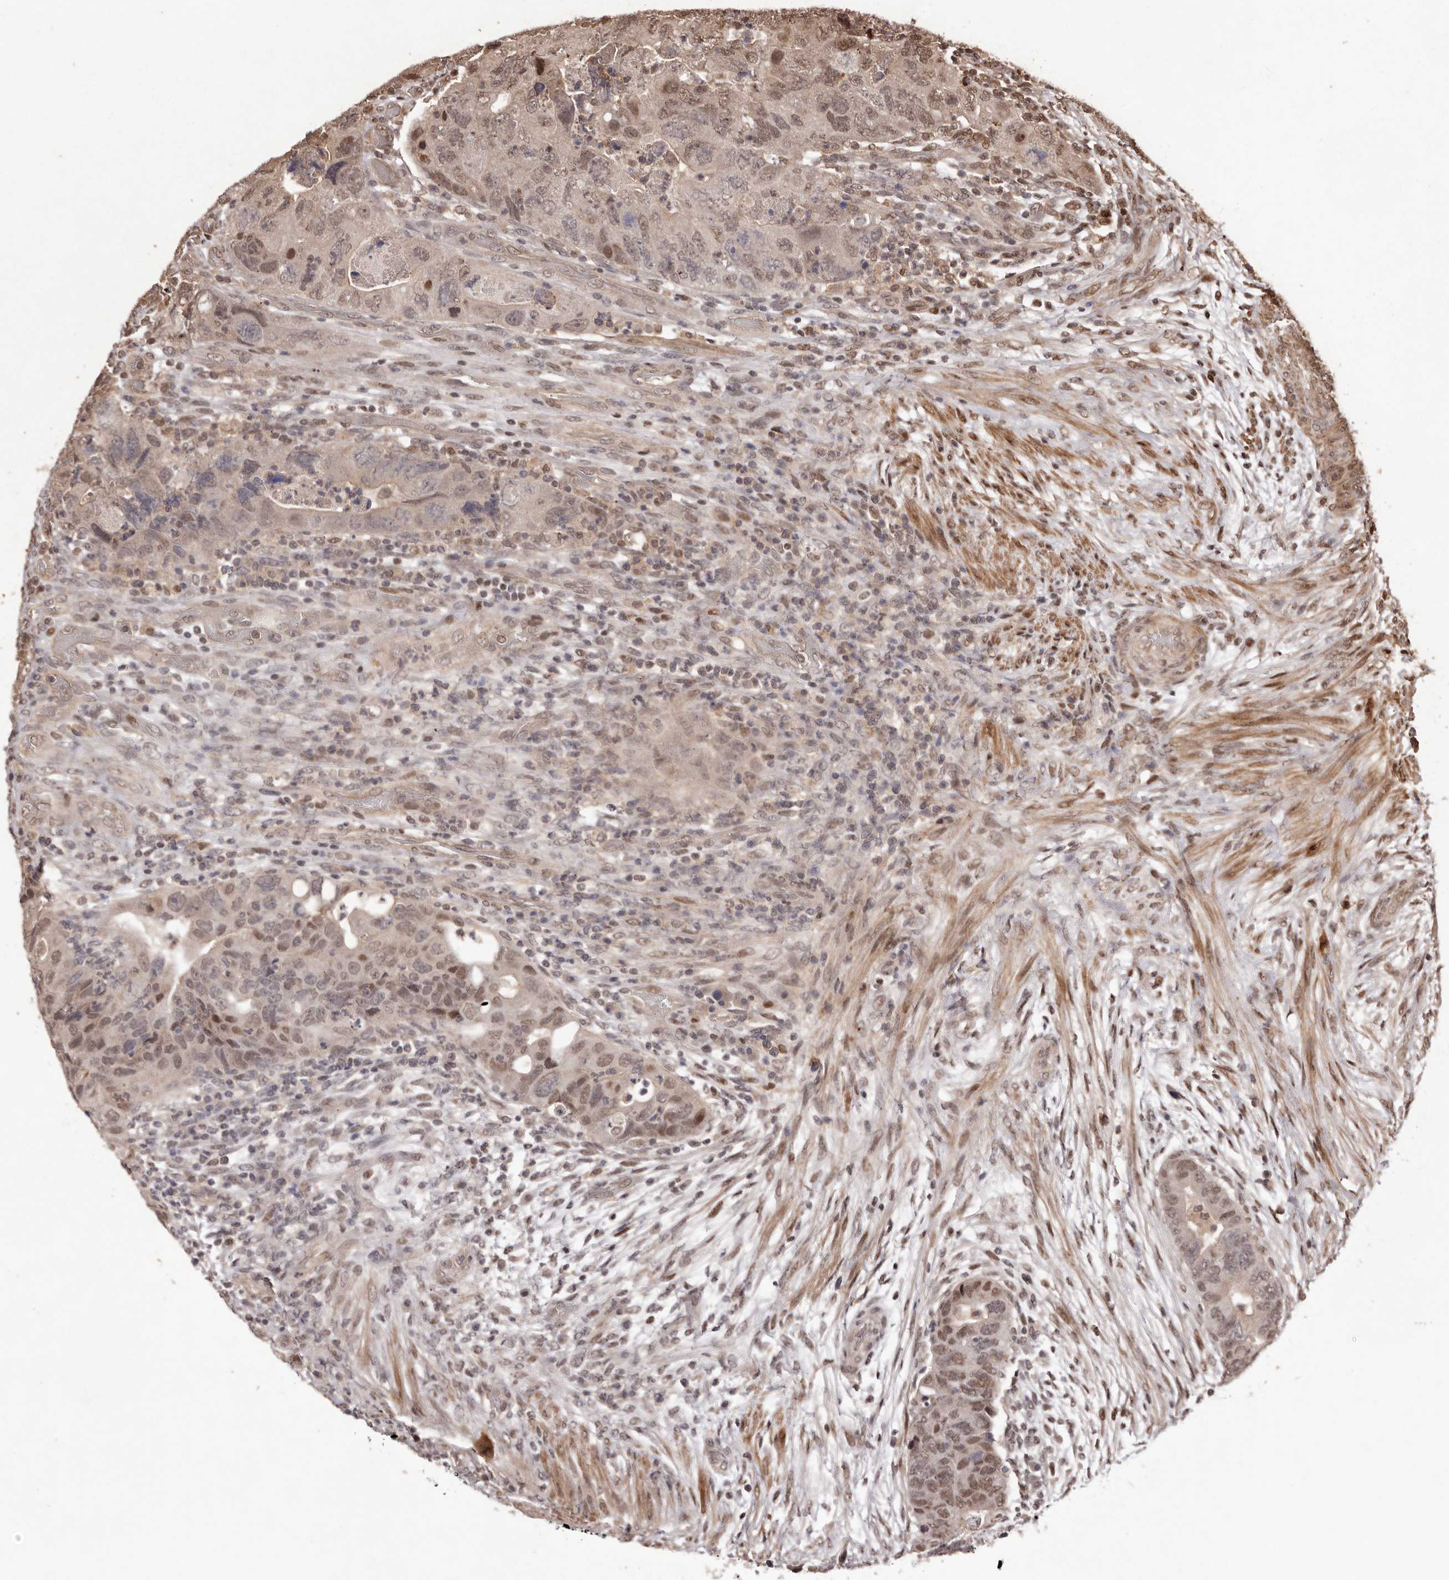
{"staining": {"intensity": "moderate", "quantity": ">75%", "location": "nuclear"}, "tissue": "colorectal cancer", "cell_type": "Tumor cells", "image_type": "cancer", "snomed": [{"axis": "morphology", "description": "Adenocarcinoma, NOS"}, {"axis": "topography", "description": "Rectum"}], "caption": "Human colorectal cancer stained for a protein (brown) exhibits moderate nuclear positive positivity in about >75% of tumor cells.", "gene": "FBXO5", "patient": {"sex": "male", "age": 63}}